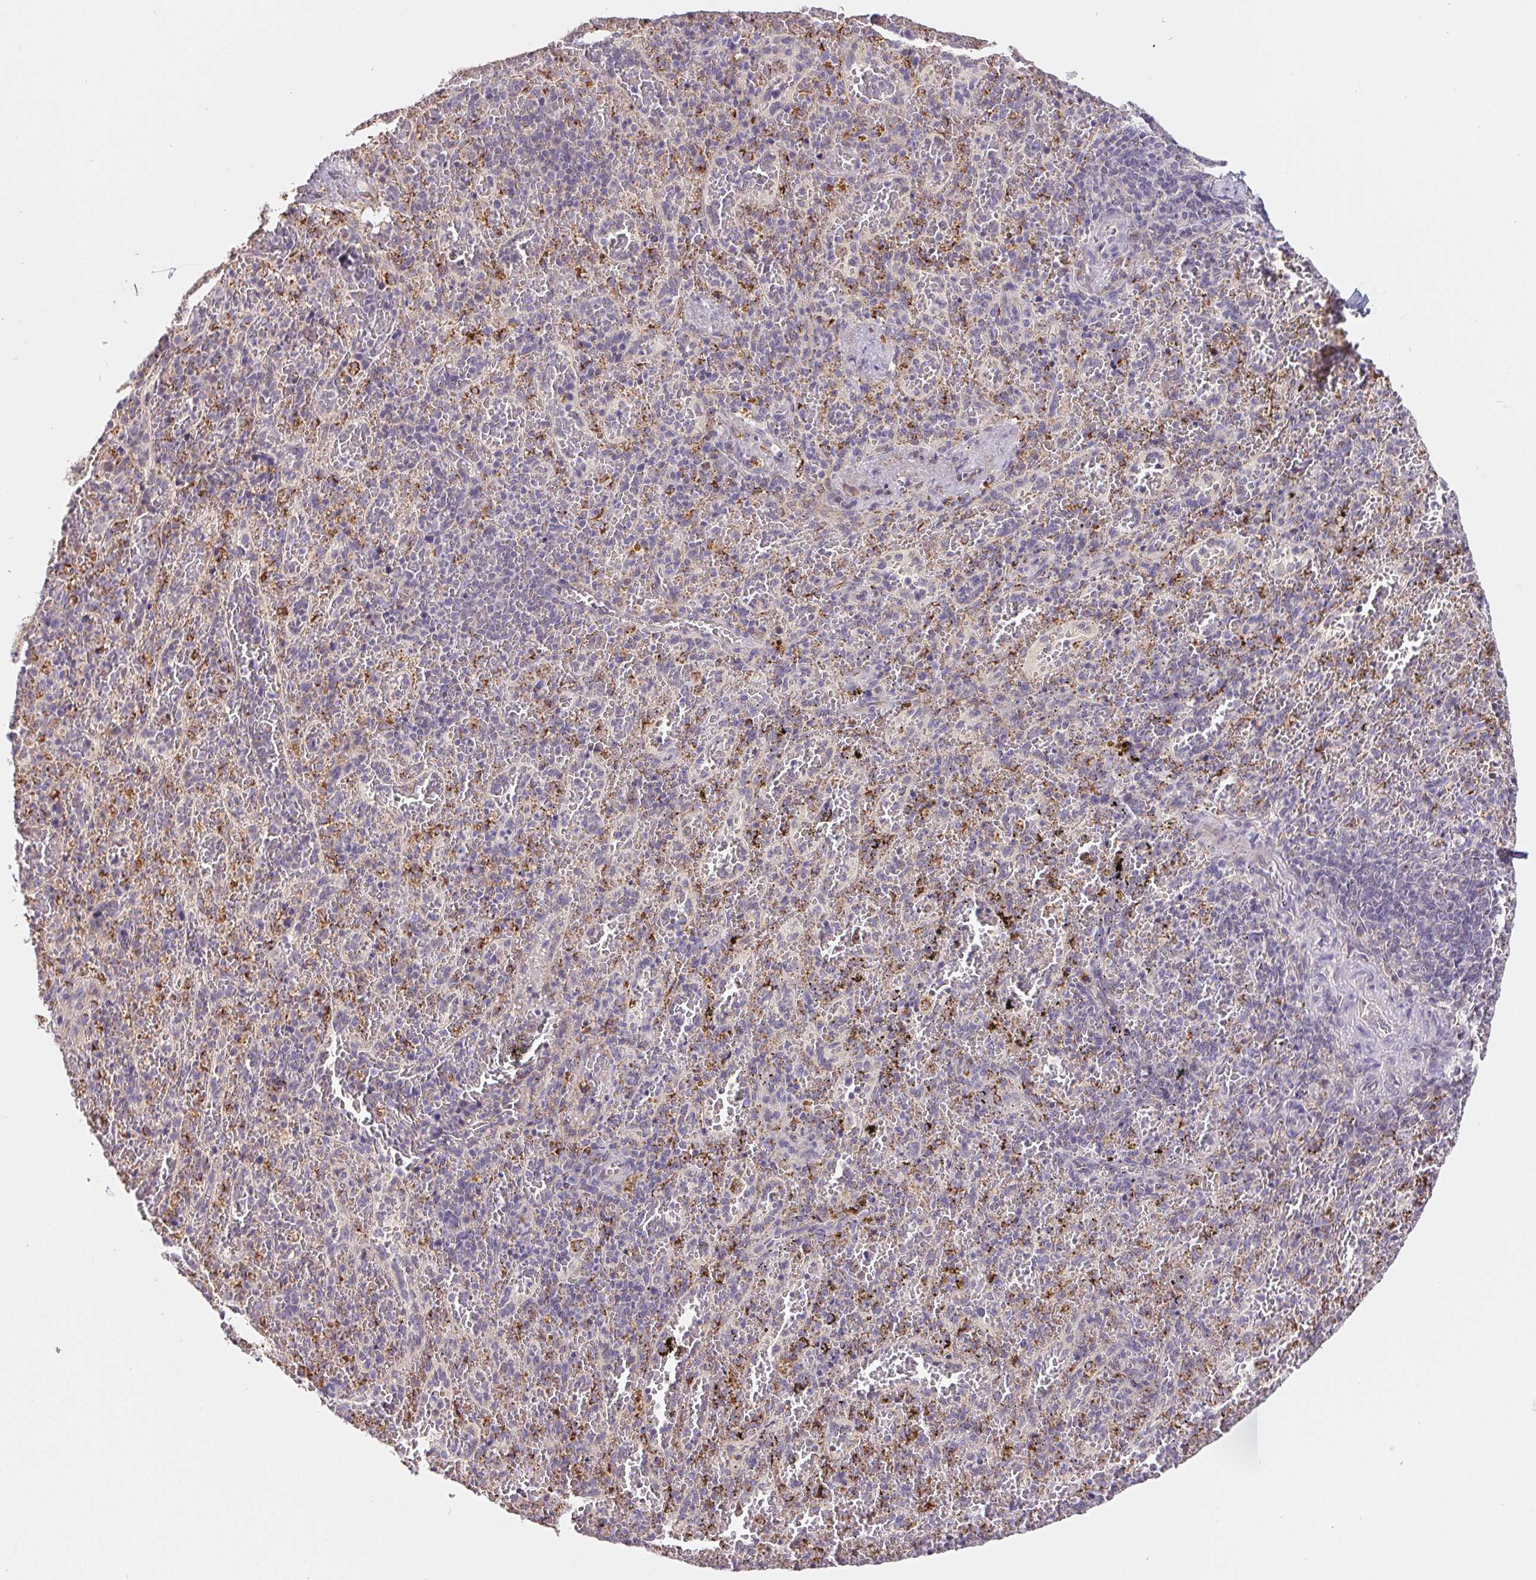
{"staining": {"intensity": "negative", "quantity": "none", "location": "none"}, "tissue": "spleen", "cell_type": "Cells in red pulp", "image_type": "normal", "snomed": [{"axis": "morphology", "description": "Normal tissue, NOS"}, {"axis": "topography", "description": "Spleen"}], "caption": "Cells in red pulp show no significant expression in normal spleen.", "gene": "EMC6", "patient": {"sex": "female", "age": 50}}